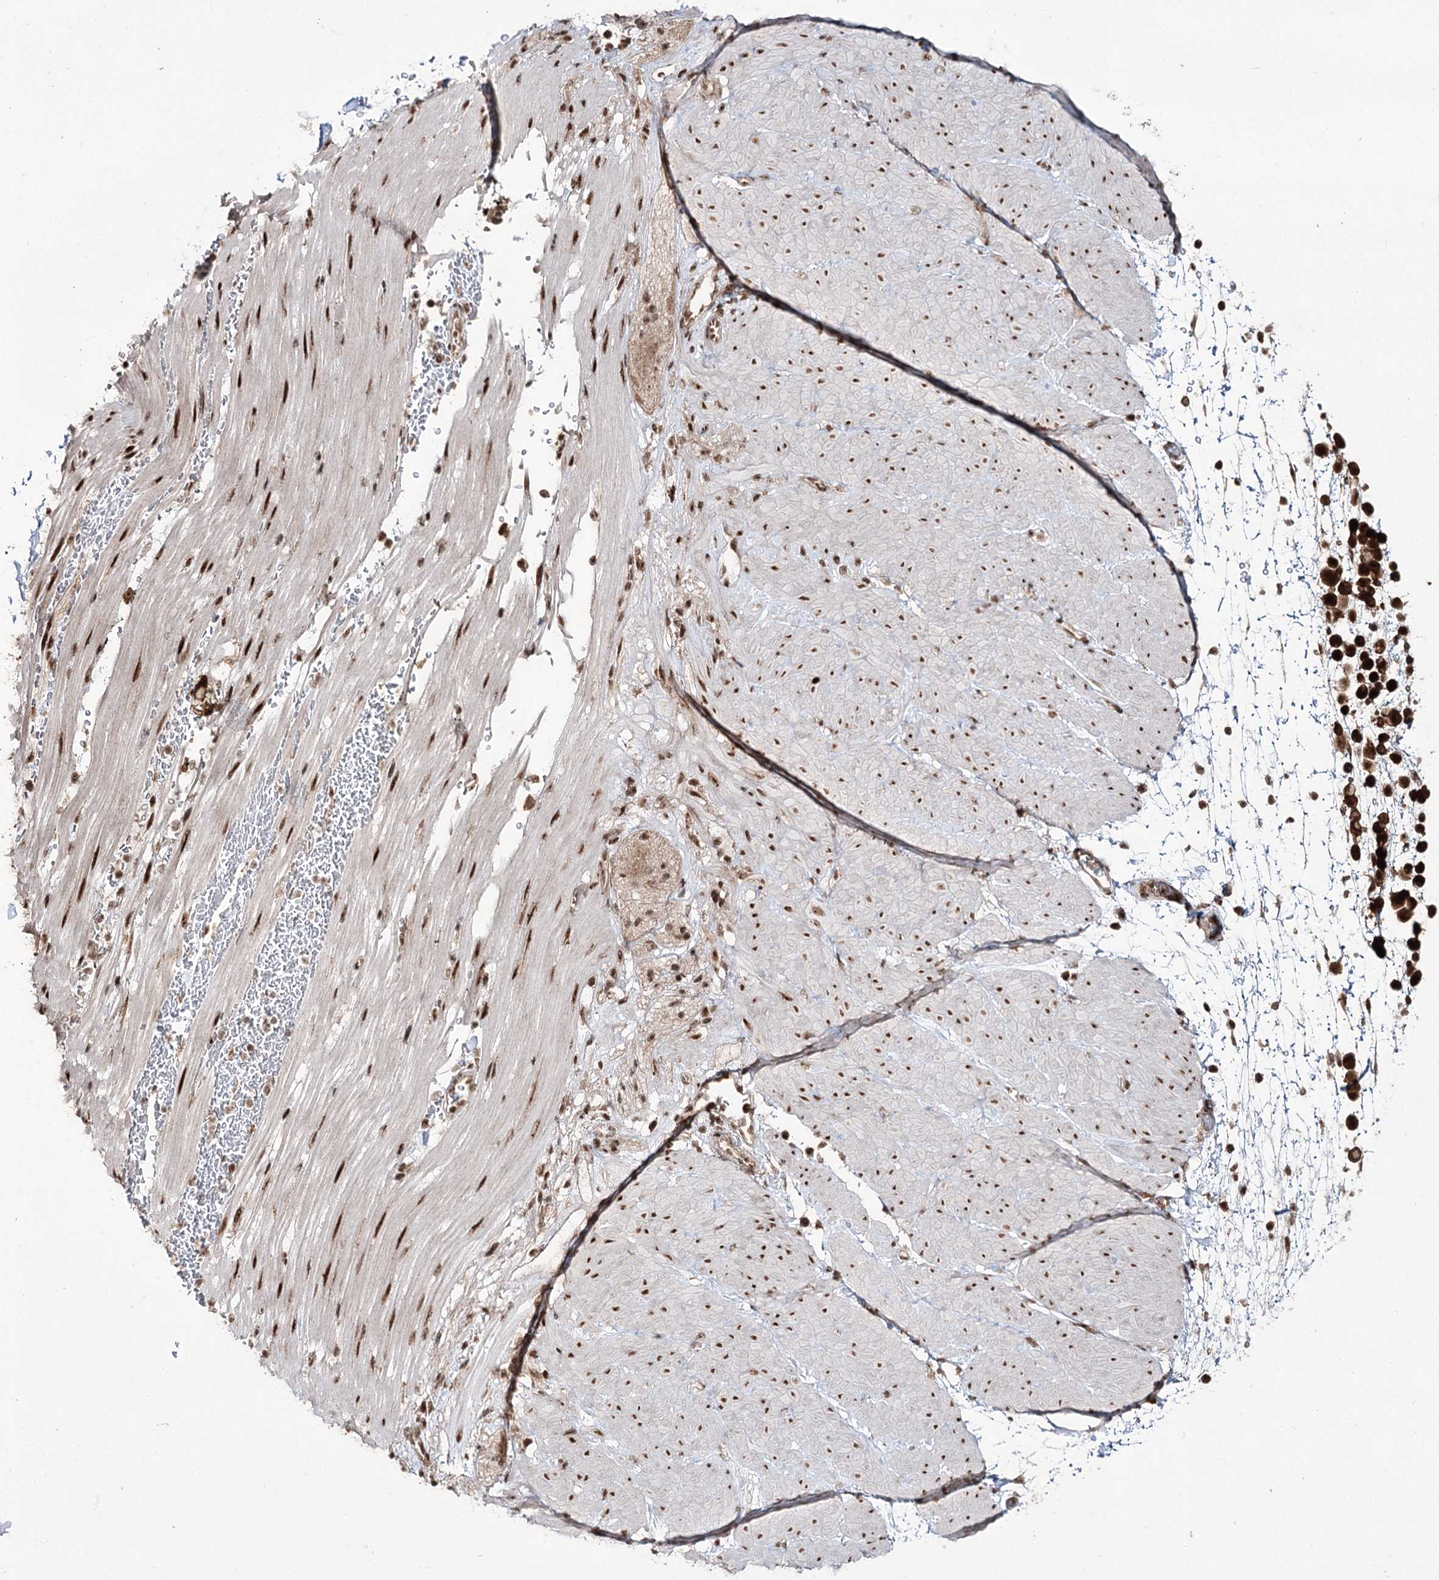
{"staining": {"intensity": "strong", "quantity": ">75%", "location": "cytoplasmic/membranous,nuclear"}, "tissue": "pancreatic cancer", "cell_type": "Tumor cells", "image_type": "cancer", "snomed": [{"axis": "morphology", "description": "Normal tissue, NOS"}, {"axis": "morphology", "description": "Adenocarcinoma, NOS"}, {"axis": "topography", "description": "Pancreas"}], "caption": "A micrograph showing strong cytoplasmic/membranous and nuclear positivity in about >75% of tumor cells in adenocarcinoma (pancreatic), as visualized by brown immunohistochemical staining.", "gene": "ERCC3", "patient": {"sex": "female", "age": 64}}